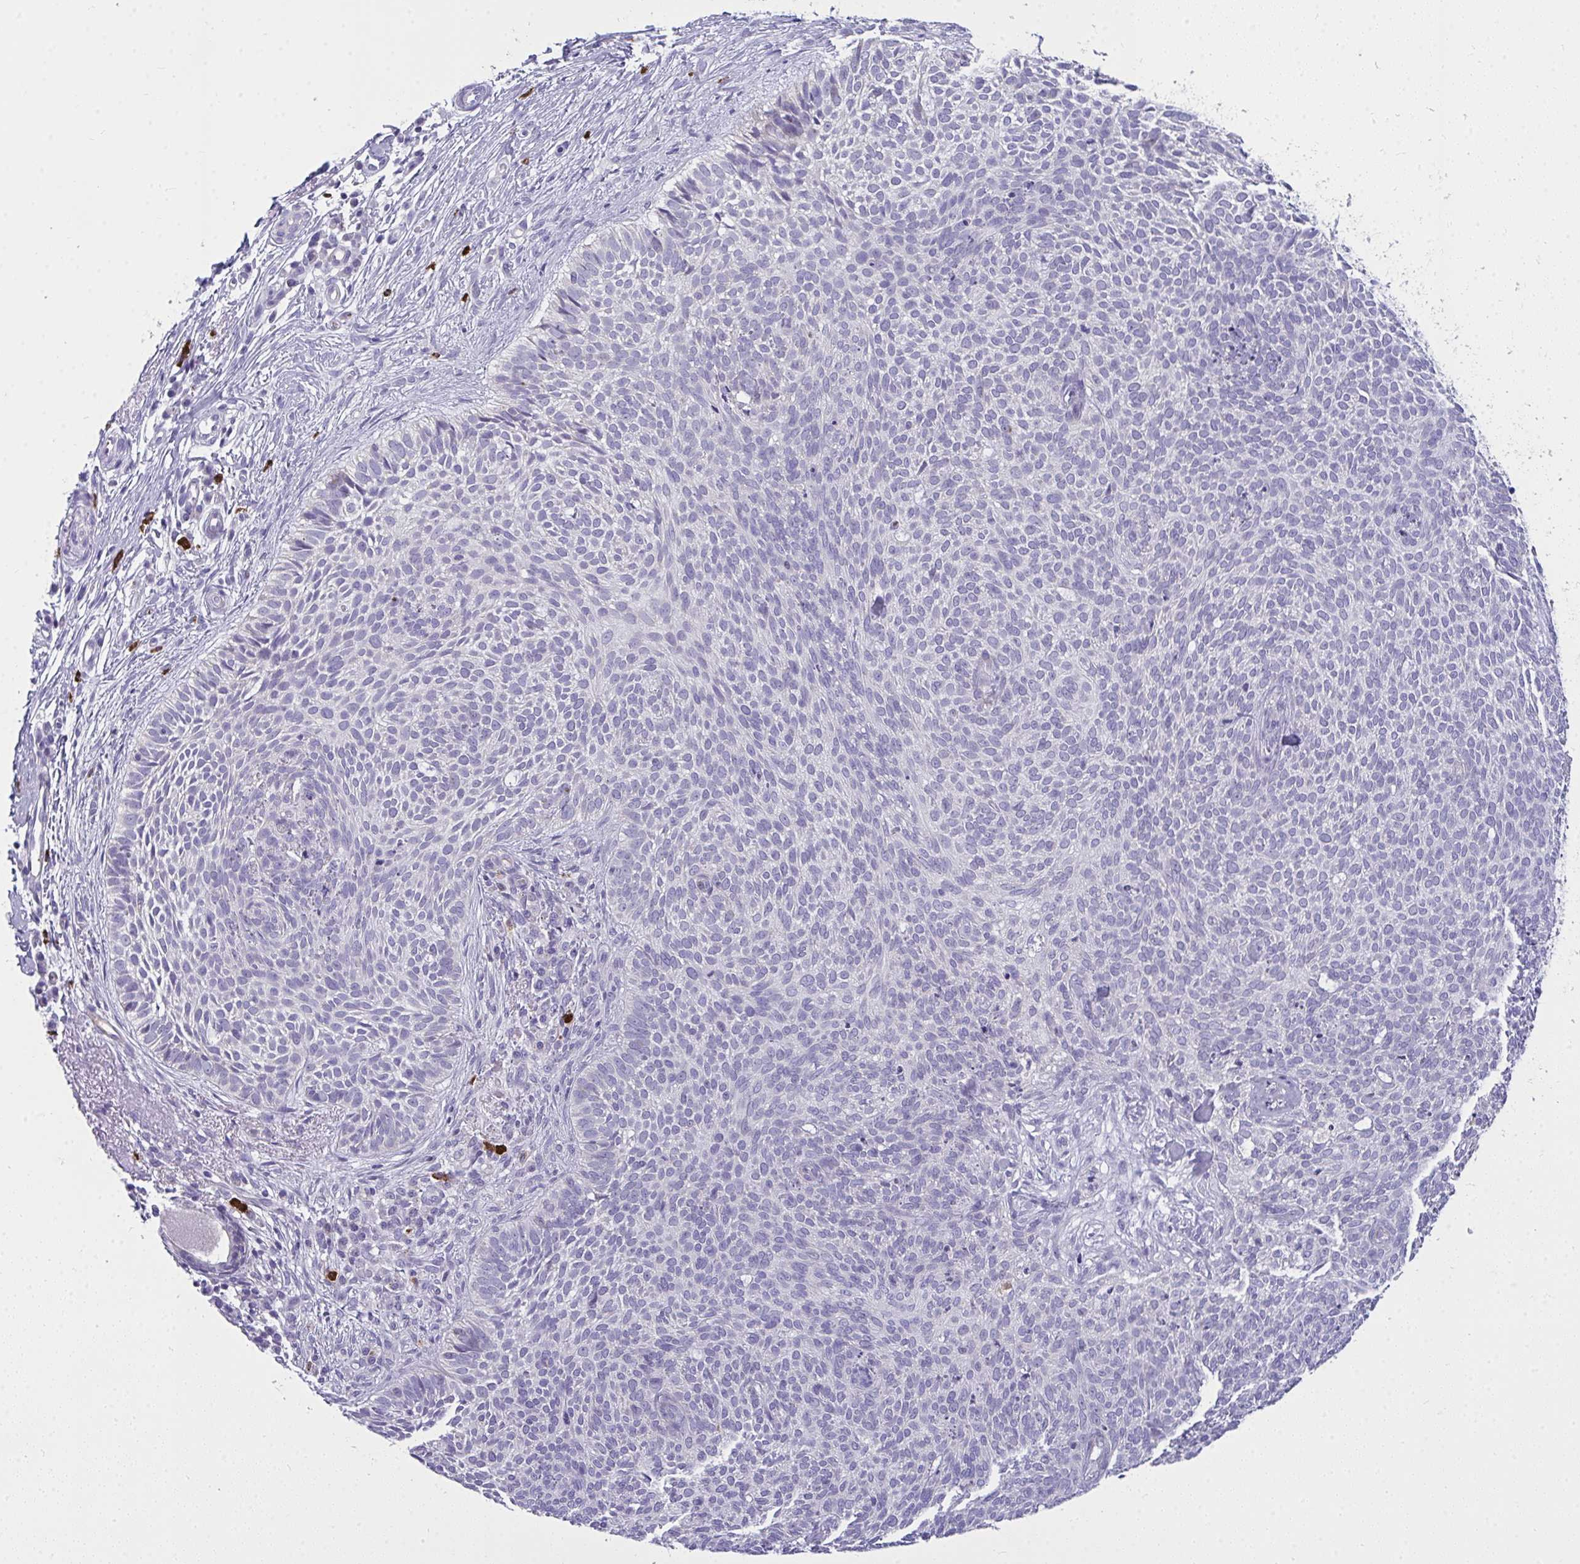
{"staining": {"intensity": "negative", "quantity": "none", "location": "none"}, "tissue": "skin cancer", "cell_type": "Tumor cells", "image_type": "cancer", "snomed": [{"axis": "morphology", "description": "Basal cell carcinoma"}, {"axis": "topography", "description": "Skin"}, {"axis": "topography", "description": "Skin of face"}], "caption": "High magnification brightfield microscopy of skin basal cell carcinoma stained with DAB (brown) and counterstained with hematoxylin (blue): tumor cells show no significant positivity.", "gene": "TSBP1", "patient": {"sex": "female", "age": 82}}